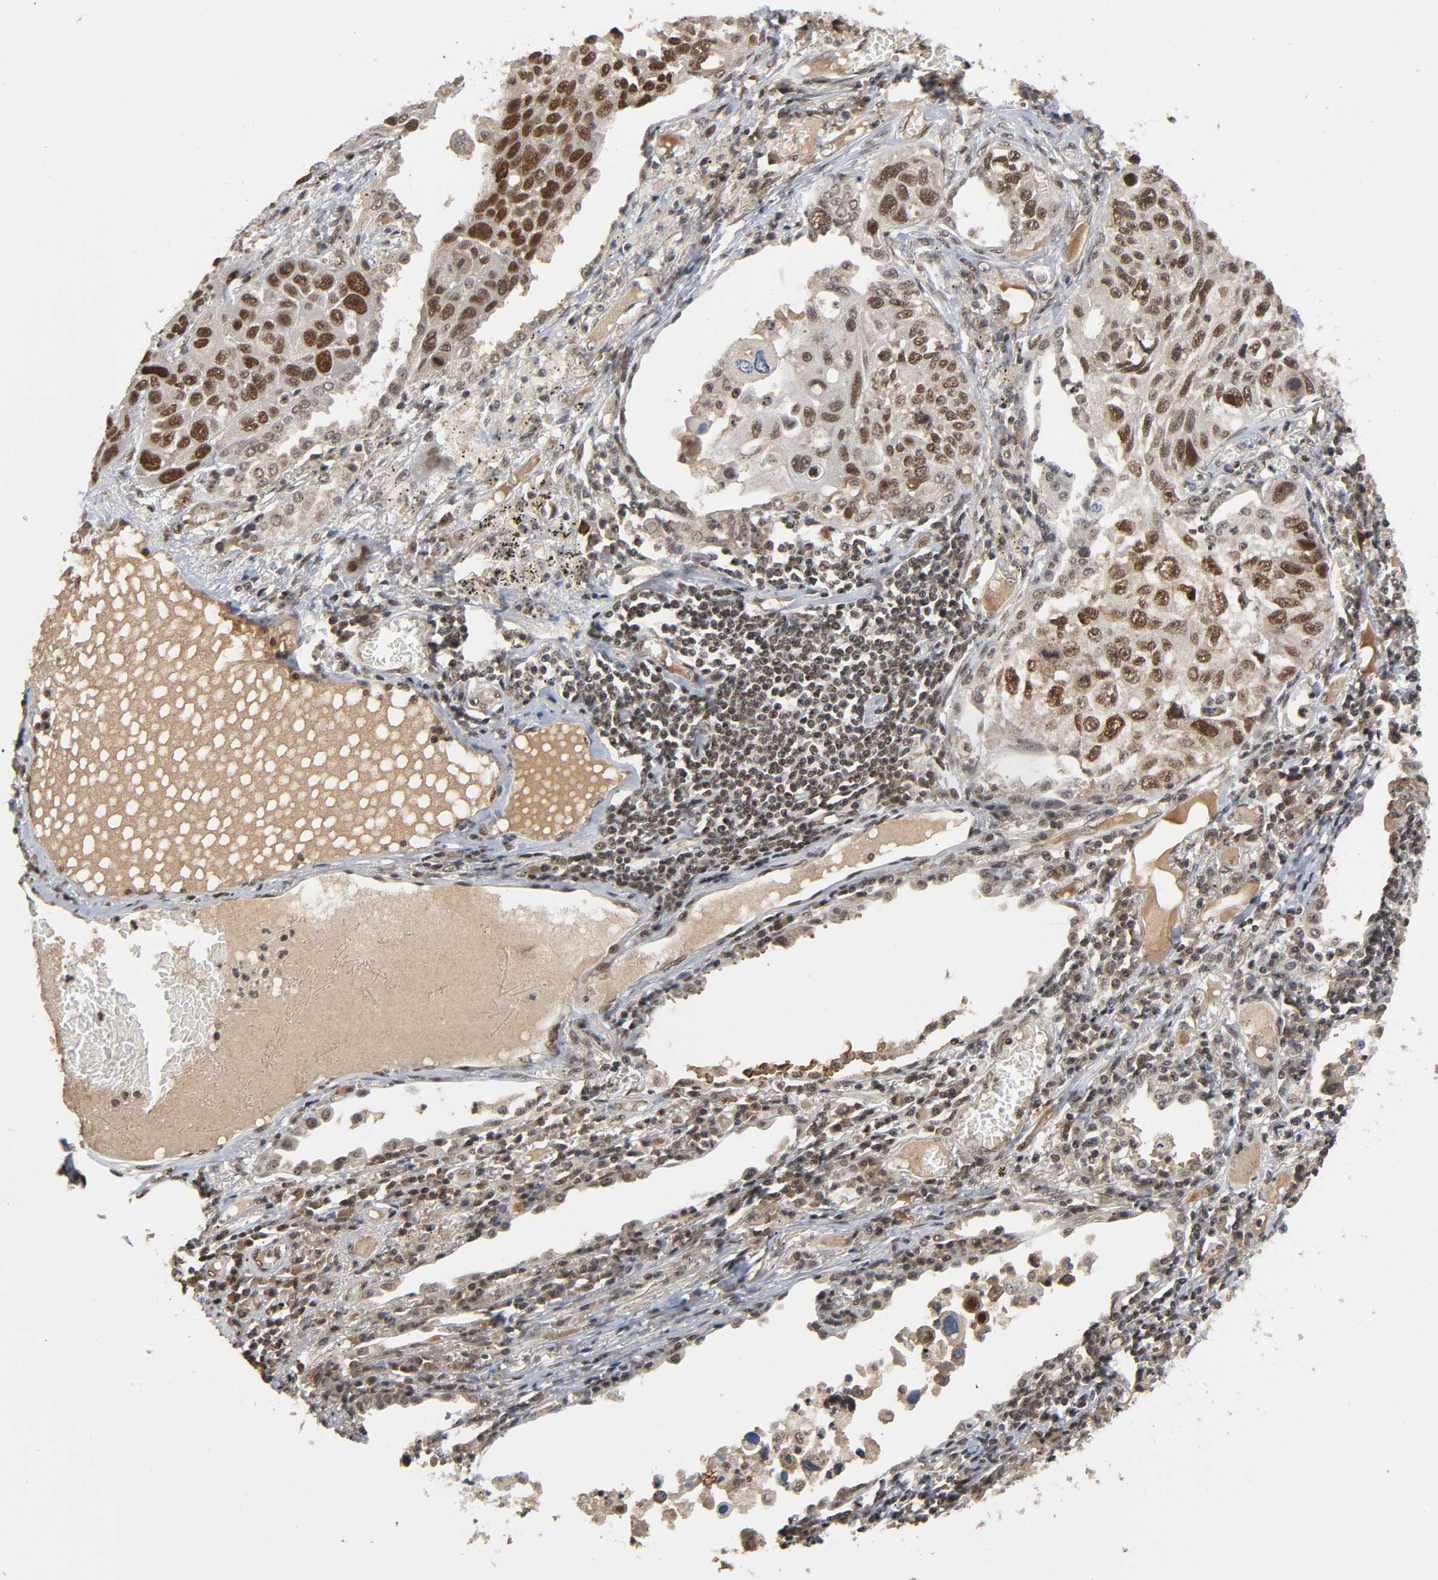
{"staining": {"intensity": "strong", "quantity": "25%-75%", "location": "cytoplasmic/membranous,nuclear"}, "tissue": "lung cancer", "cell_type": "Tumor cells", "image_type": "cancer", "snomed": [{"axis": "morphology", "description": "Squamous cell carcinoma, NOS"}, {"axis": "topography", "description": "Lung"}], "caption": "Immunohistochemistry (IHC) (DAB (3,3'-diaminobenzidine)) staining of human lung cancer displays strong cytoplasmic/membranous and nuclear protein expression in approximately 25%-75% of tumor cells.", "gene": "ZNF384", "patient": {"sex": "male", "age": 71}}